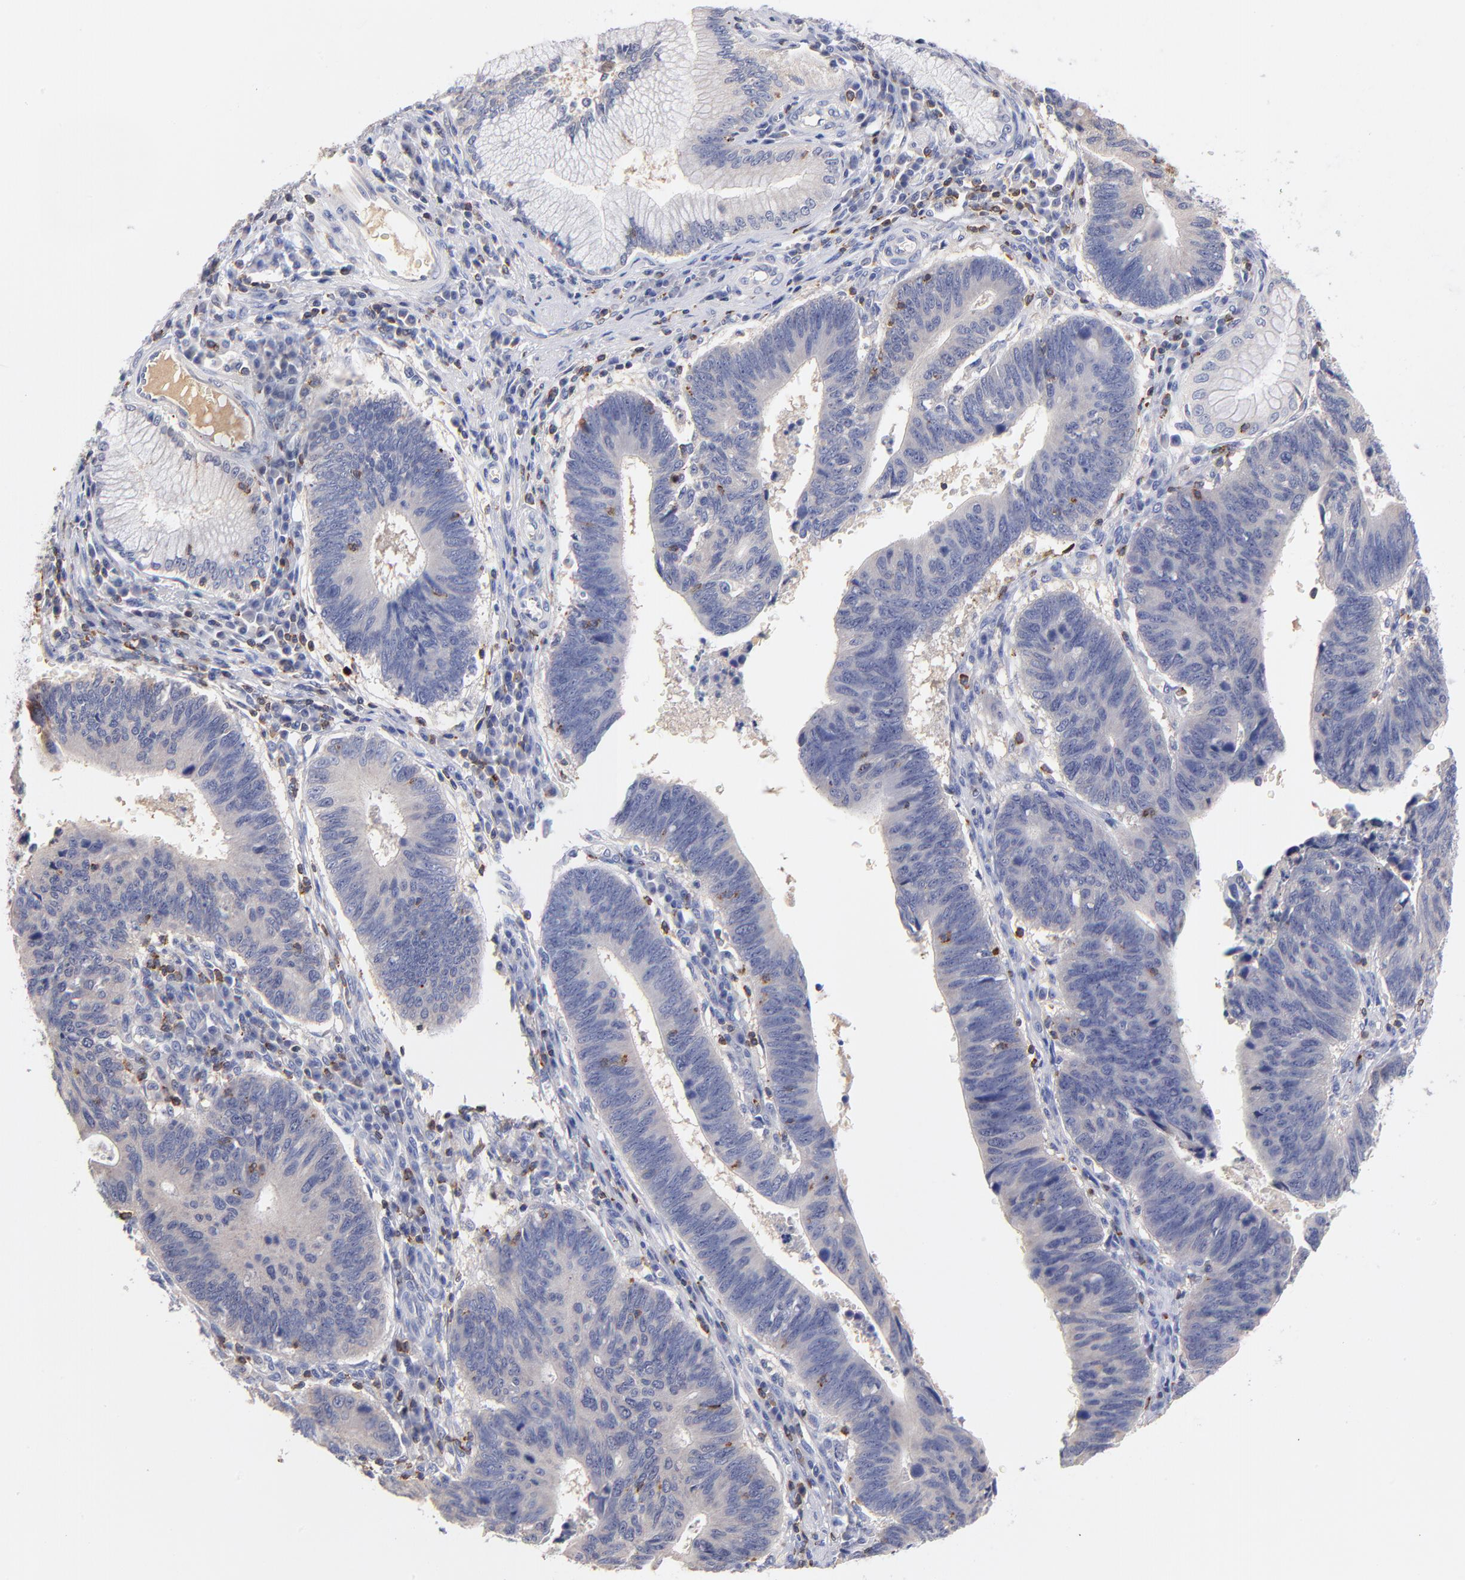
{"staining": {"intensity": "negative", "quantity": "none", "location": "none"}, "tissue": "stomach cancer", "cell_type": "Tumor cells", "image_type": "cancer", "snomed": [{"axis": "morphology", "description": "Adenocarcinoma, NOS"}, {"axis": "topography", "description": "Stomach"}], "caption": "Immunohistochemical staining of human stomach adenocarcinoma reveals no significant positivity in tumor cells. (DAB immunohistochemistry (IHC) with hematoxylin counter stain).", "gene": "KREMEN2", "patient": {"sex": "male", "age": 59}}